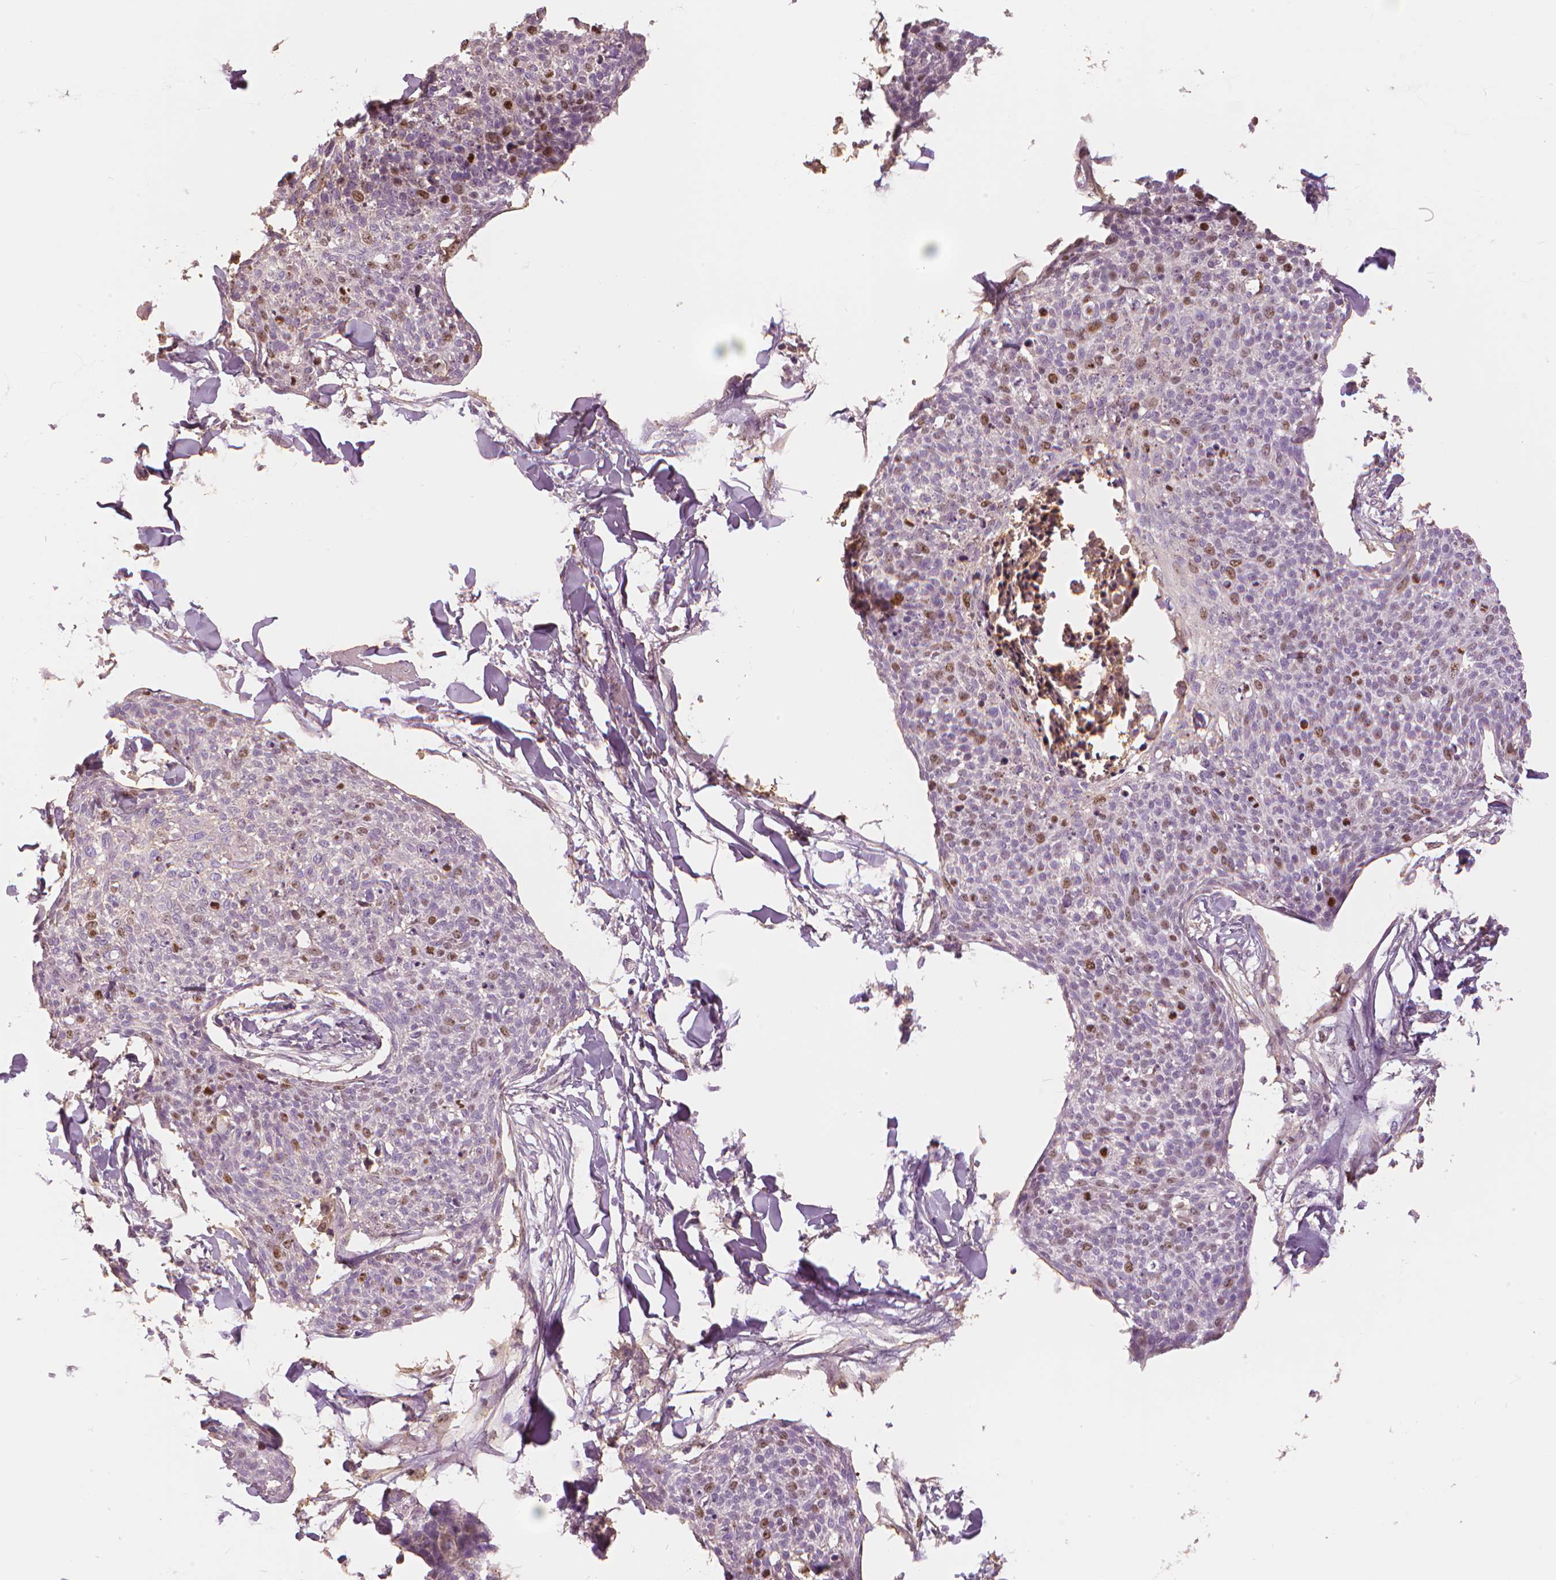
{"staining": {"intensity": "moderate", "quantity": "<25%", "location": "nuclear"}, "tissue": "skin cancer", "cell_type": "Tumor cells", "image_type": "cancer", "snomed": [{"axis": "morphology", "description": "Squamous cell carcinoma, NOS"}, {"axis": "topography", "description": "Skin"}, {"axis": "topography", "description": "Vulva"}], "caption": "Immunohistochemistry (DAB) staining of human skin cancer demonstrates moderate nuclear protein positivity in about <25% of tumor cells.", "gene": "MKI67", "patient": {"sex": "female", "age": 75}}